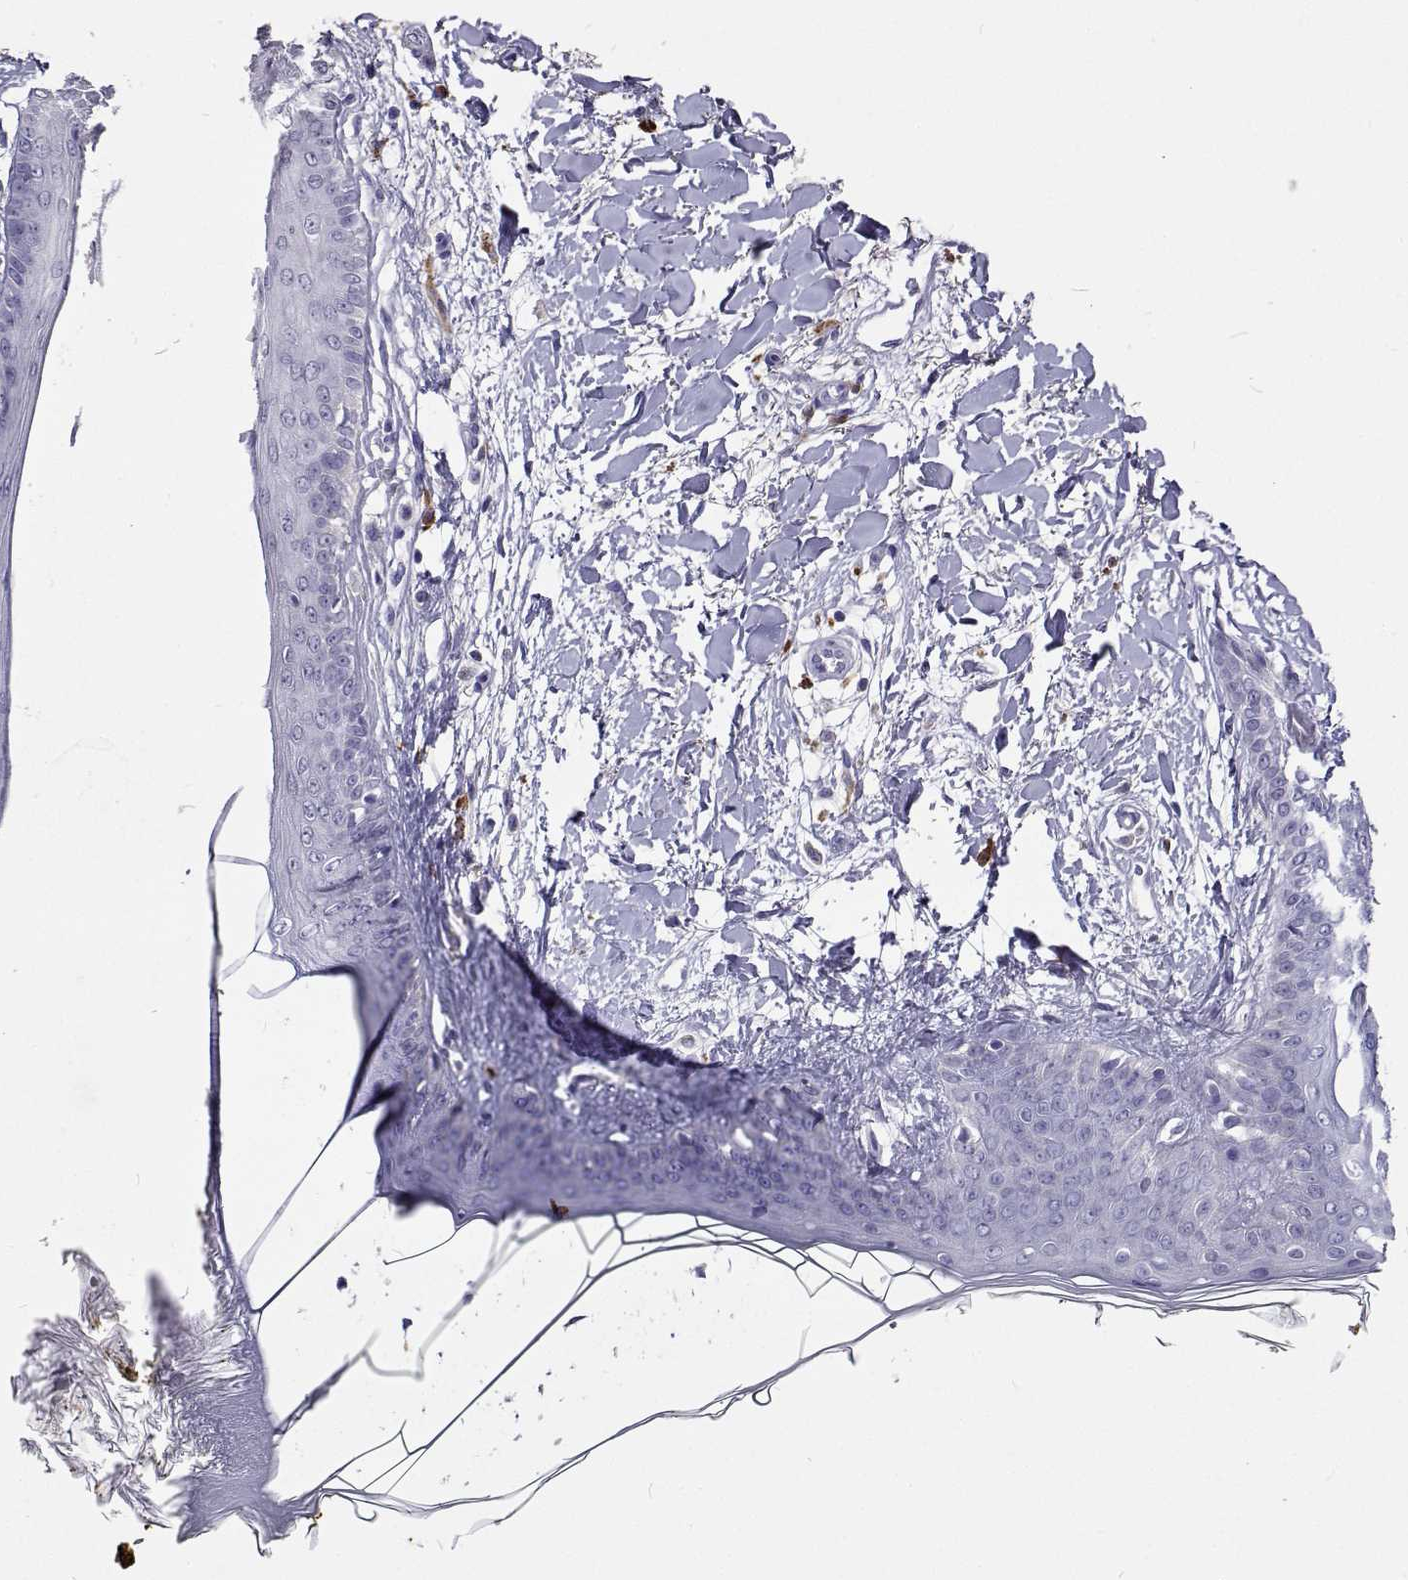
{"staining": {"intensity": "negative", "quantity": "none", "location": "none"}, "tissue": "skin", "cell_type": "Fibroblasts", "image_type": "normal", "snomed": [{"axis": "morphology", "description": "Normal tissue, NOS"}, {"axis": "topography", "description": "Skin"}], "caption": "Fibroblasts are negative for brown protein staining in normal skin. (Brightfield microscopy of DAB immunohistochemistry at high magnification).", "gene": "CFAP44", "patient": {"sex": "female", "age": 34}}